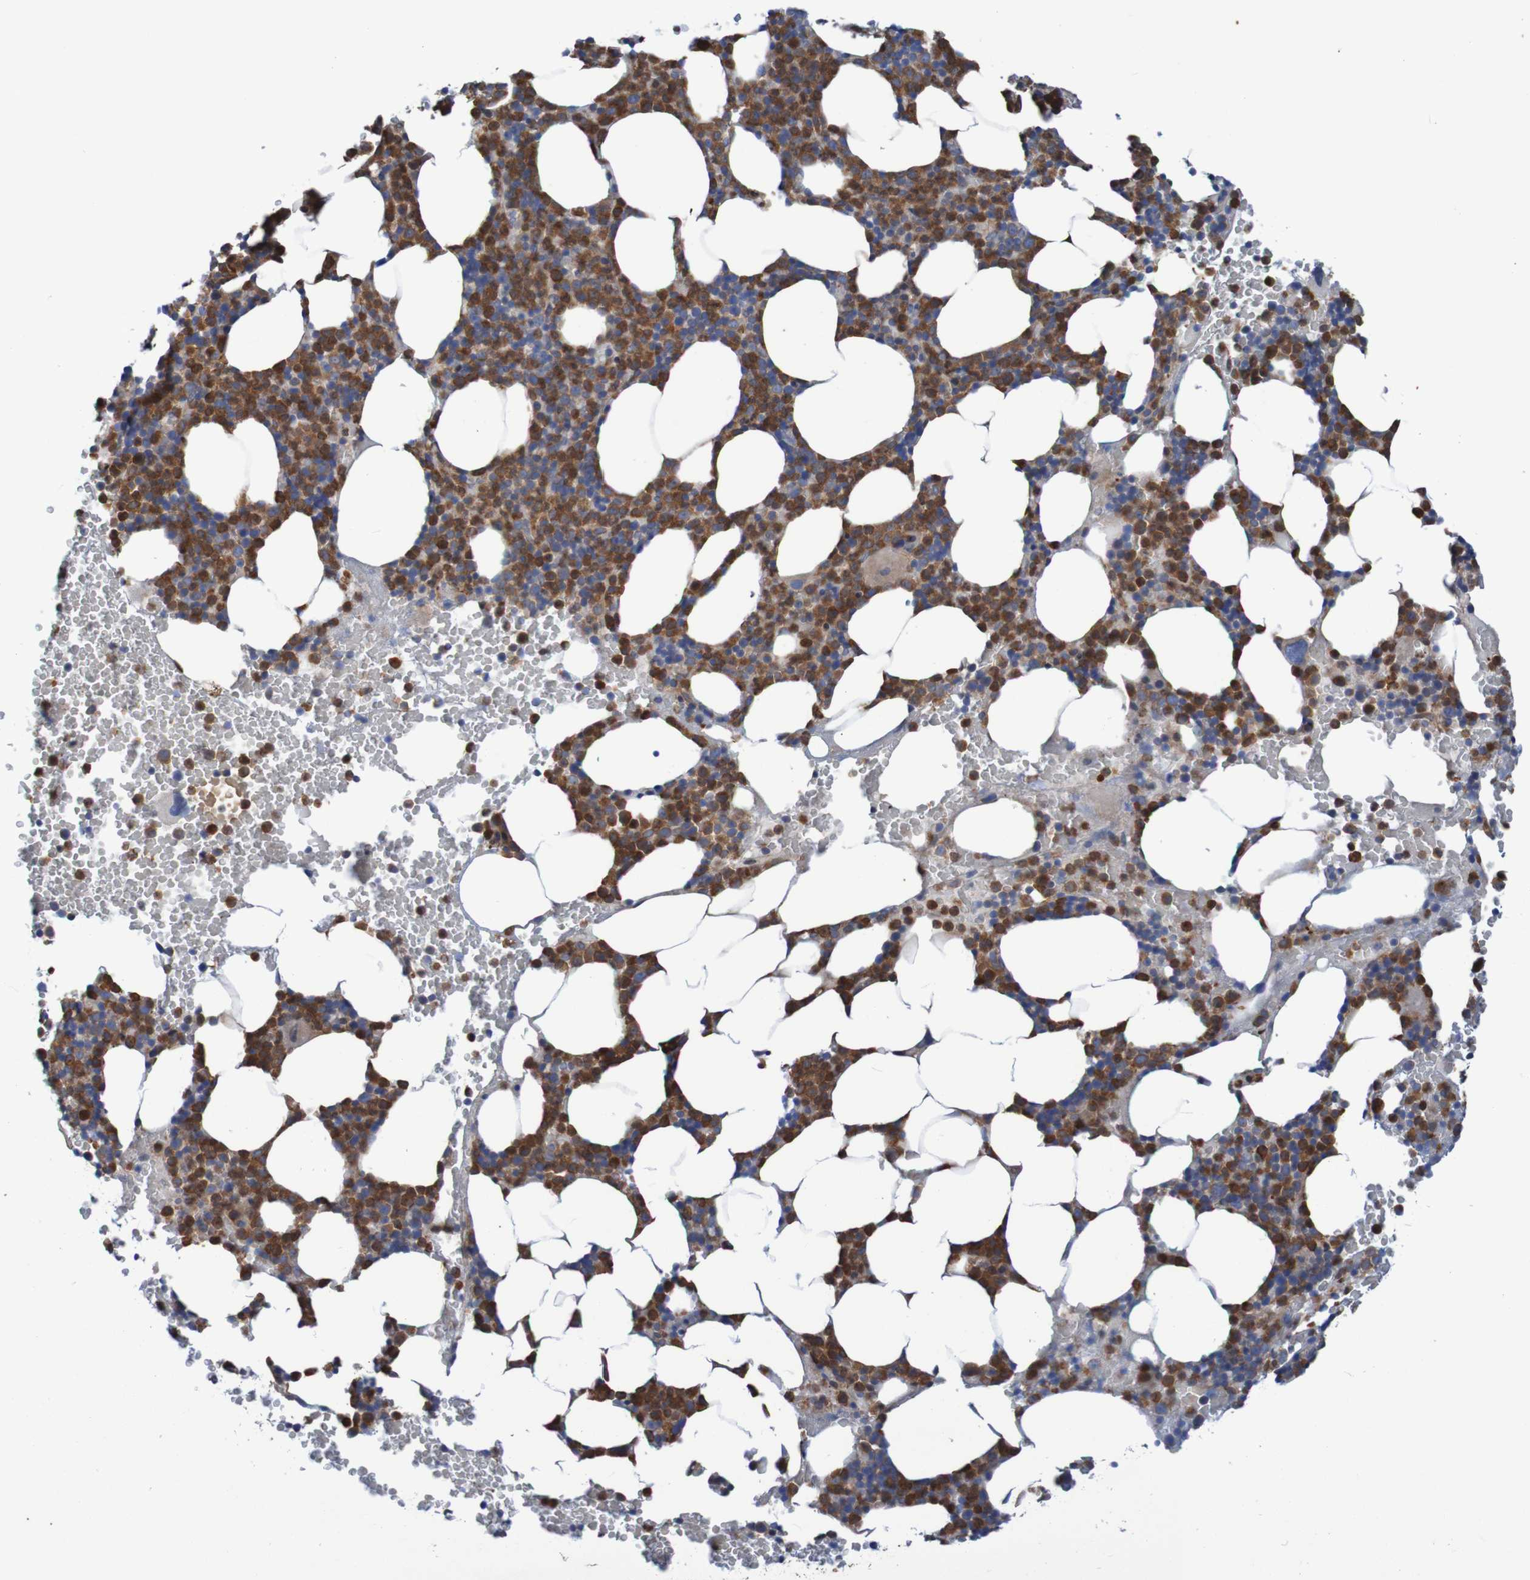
{"staining": {"intensity": "strong", "quantity": ">75%", "location": "cytoplasmic/membranous"}, "tissue": "bone marrow", "cell_type": "Hematopoietic cells", "image_type": "normal", "snomed": [{"axis": "morphology", "description": "Normal tissue, NOS"}, {"axis": "morphology", "description": "Inflammation, NOS"}, {"axis": "topography", "description": "Bone marrow"}], "caption": "Hematopoietic cells reveal high levels of strong cytoplasmic/membranous staining in about >75% of cells in benign bone marrow.", "gene": "ANGPT4", "patient": {"sex": "female", "age": 70}}